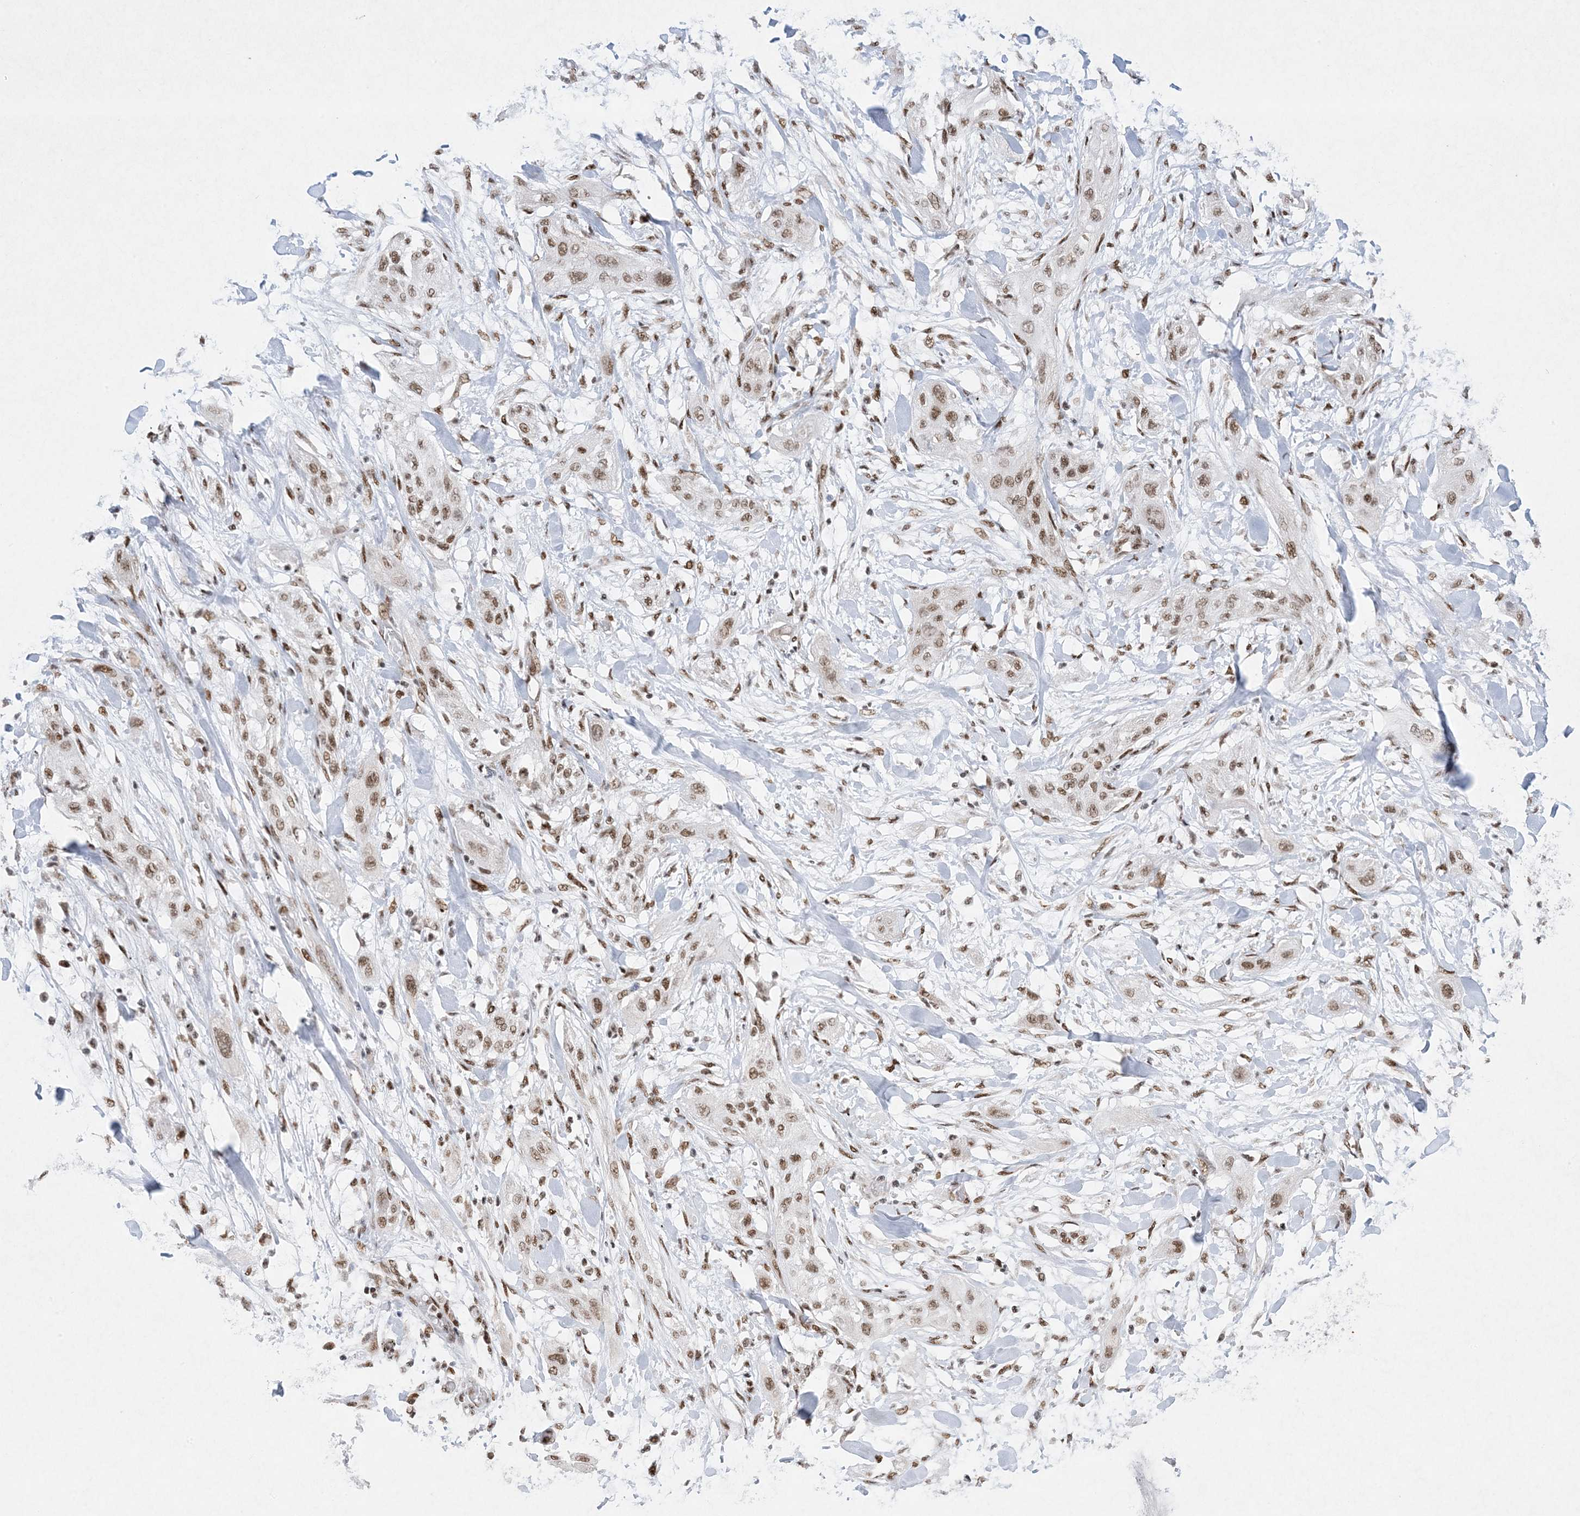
{"staining": {"intensity": "moderate", "quantity": ">75%", "location": "nuclear"}, "tissue": "lung cancer", "cell_type": "Tumor cells", "image_type": "cancer", "snomed": [{"axis": "morphology", "description": "Squamous cell carcinoma, NOS"}, {"axis": "topography", "description": "Lung"}], "caption": "Protein analysis of lung cancer tissue exhibits moderate nuclear expression in approximately >75% of tumor cells.", "gene": "PKNOX2", "patient": {"sex": "female", "age": 47}}